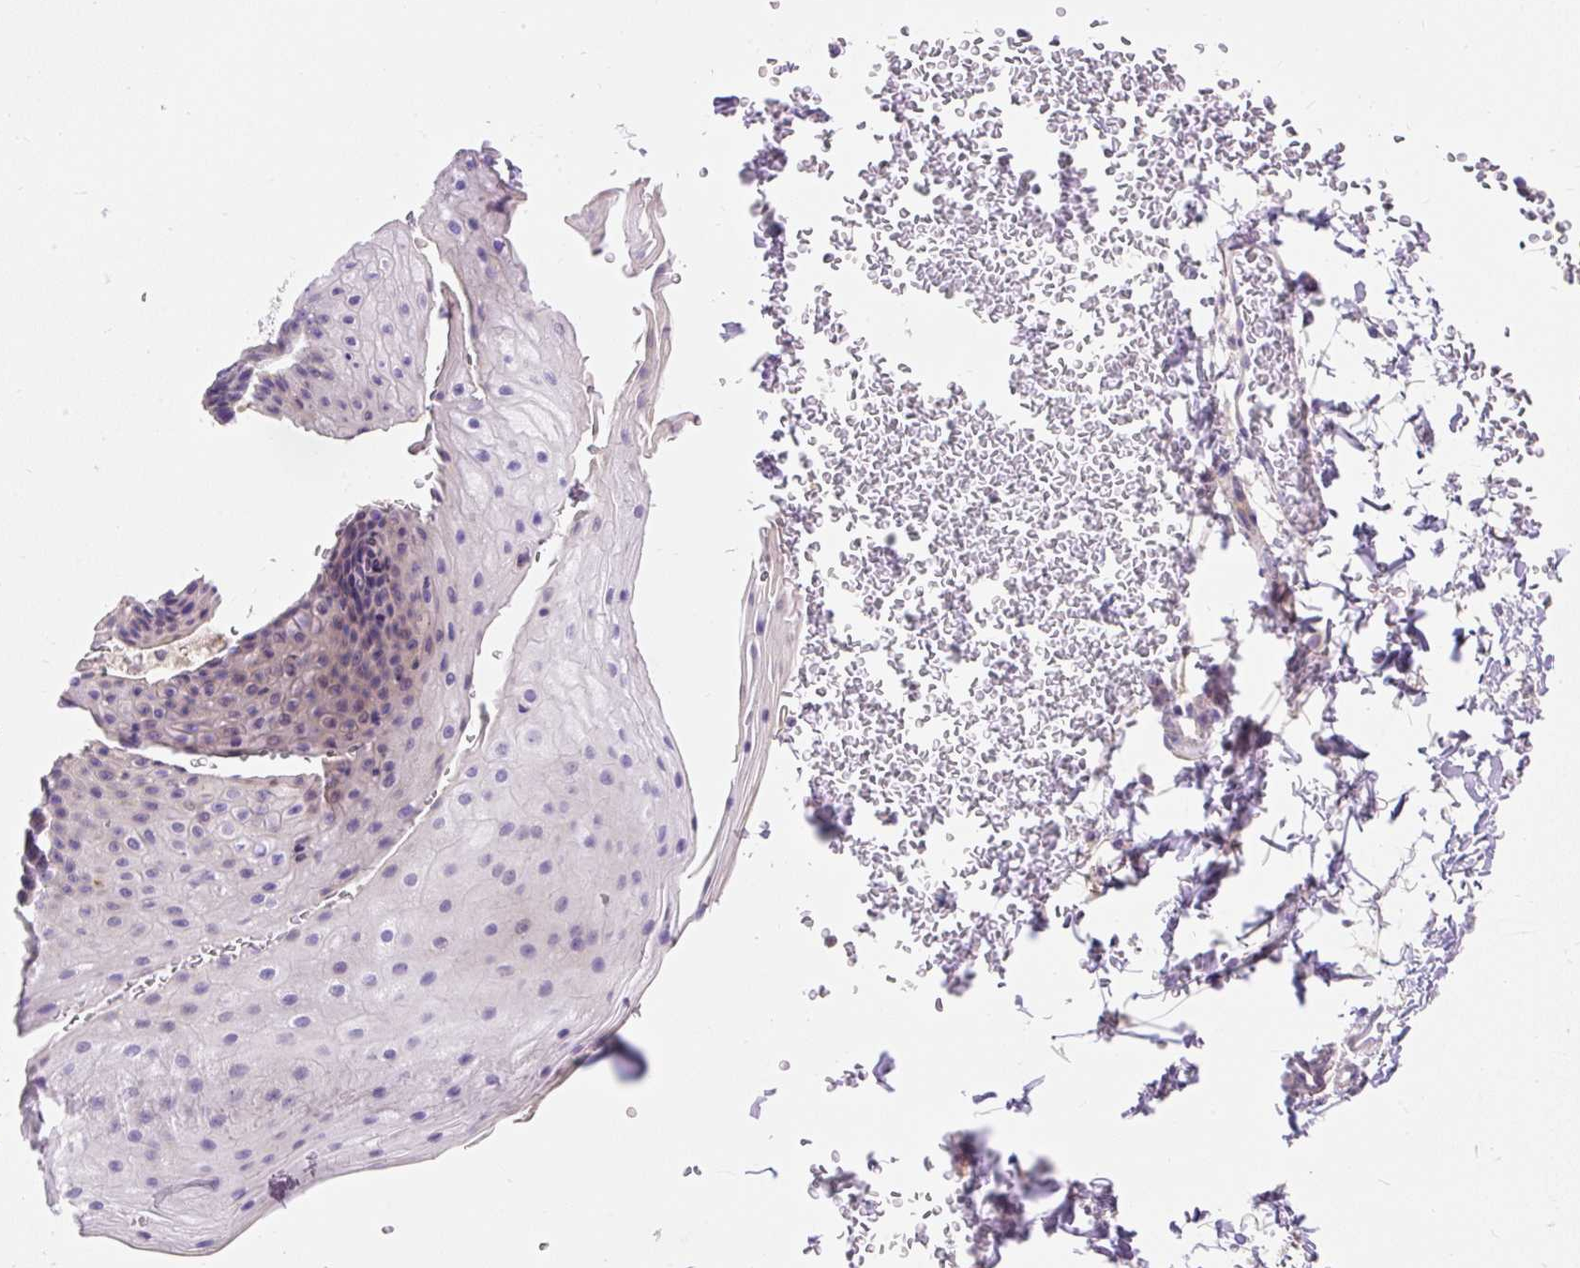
{"staining": {"intensity": "negative", "quantity": "none", "location": "none"}, "tissue": "esophagus", "cell_type": "Squamous epithelial cells", "image_type": "normal", "snomed": [{"axis": "morphology", "description": "Normal tissue, NOS"}, {"axis": "topography", "description": "Esophagus"}], "caption": "High magnification brightfield microscopy of normal esophagus stained with DAB (brown) and counterstained with hematoxylin (blue): squamous epithelial cells show no significant staining.", "gene": "TMEM150C", "patient": {"sex": "female", "age": 66}}